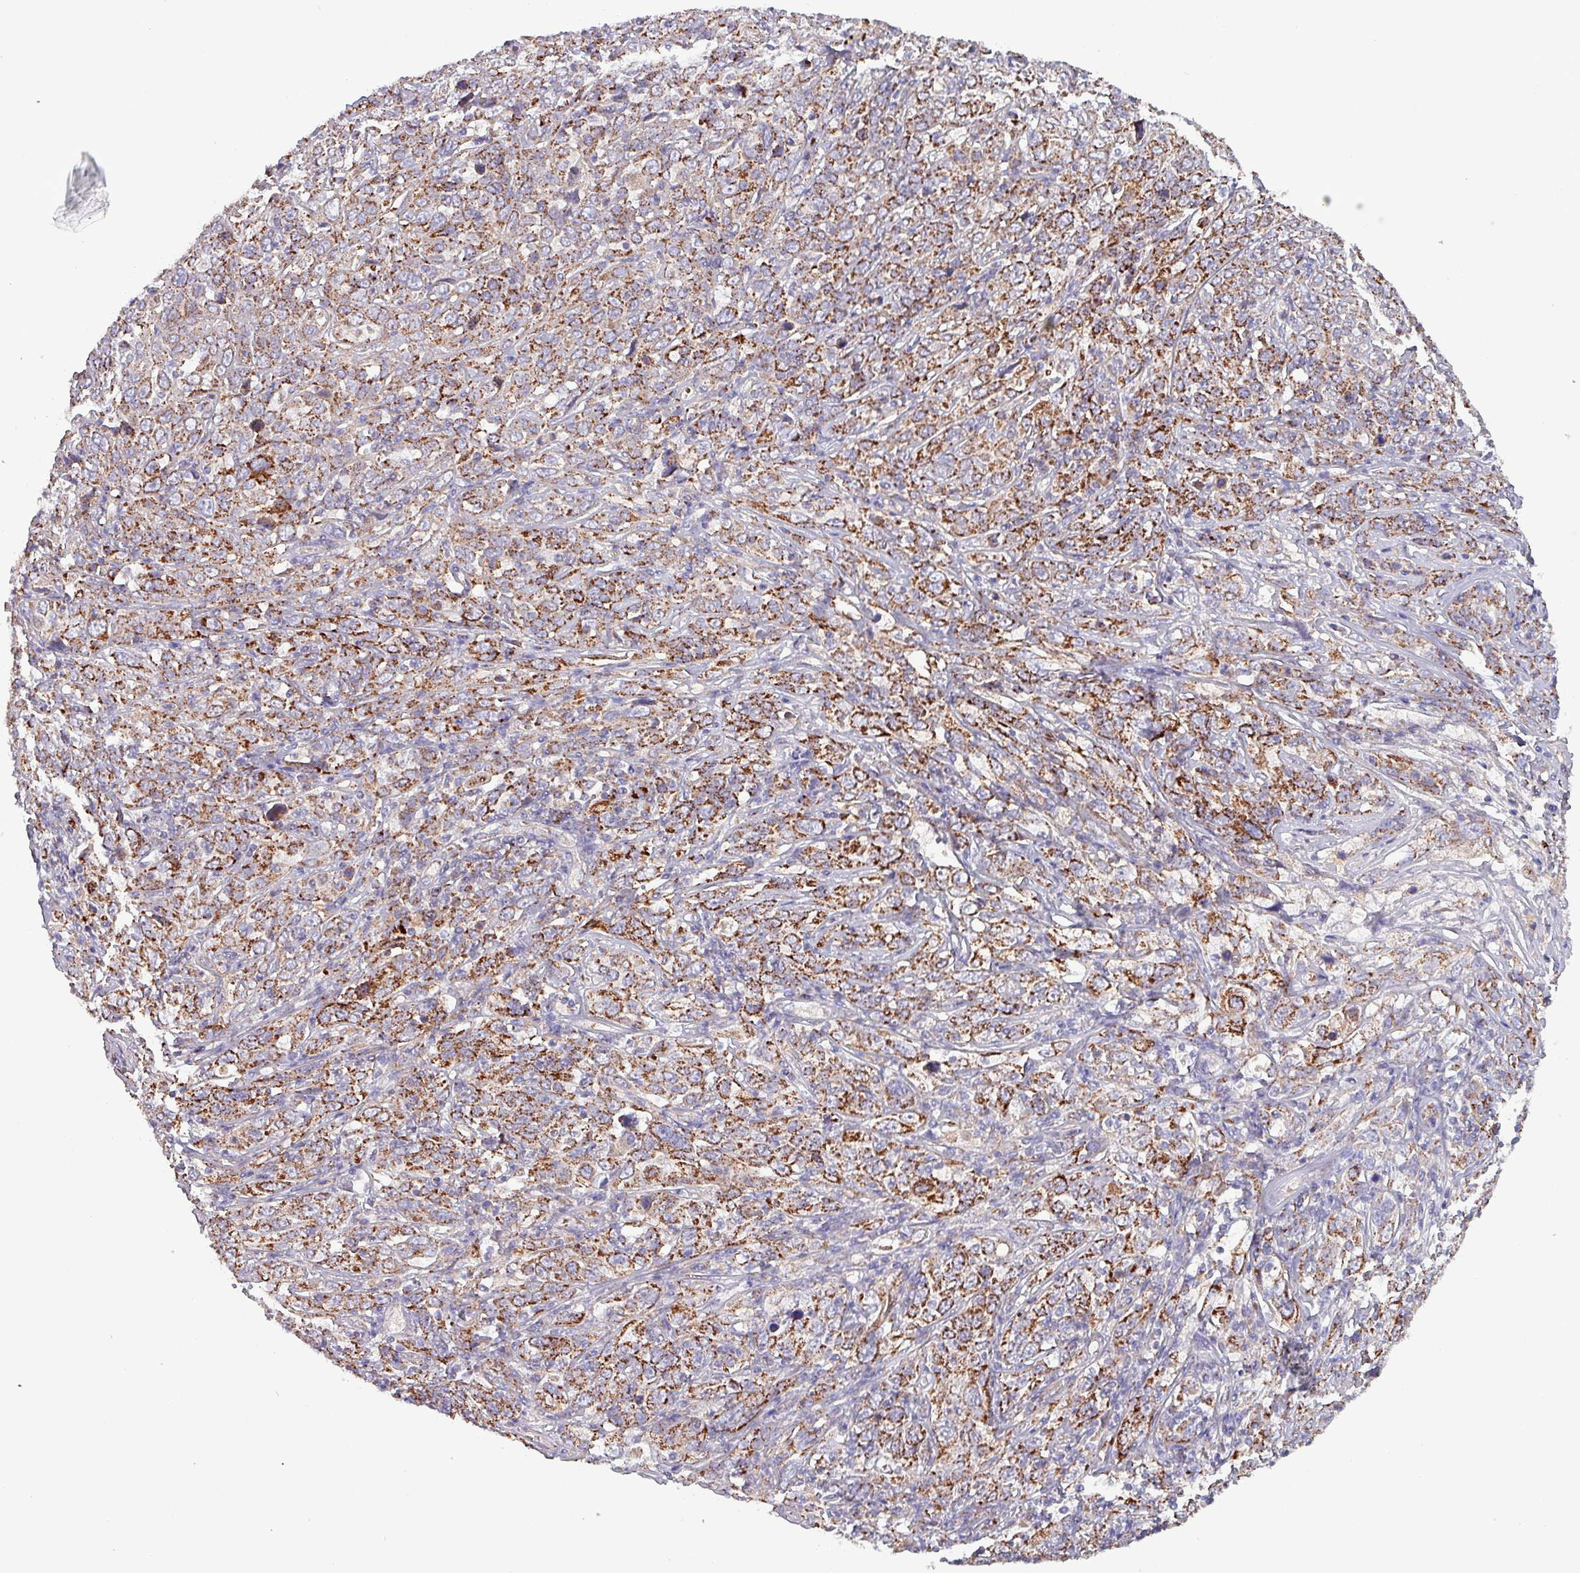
{"staining": {"intensity": "strong", "quantity": ">75%", "location": "cytoplasmic/membranous"}, "tissue": "cervical cancer", "cell_type": "Tumor cells", "image_type": "cancer", "snomed": [{"axis": "morphology", "description": "Squamous cell carcinoma, NOS"}, {"axis": "topography", "description": "Cervix"}], "caption": "A high-resolution micrograph shows immunohistochemistry staining of squamous cell carcinoma (cervical), which demonstrates strong cytoplasmic/membranous expression in approximately >75% of tumor cells.", "gene": "ZNF322", "patient": {"sex": "female", "age": 46}}